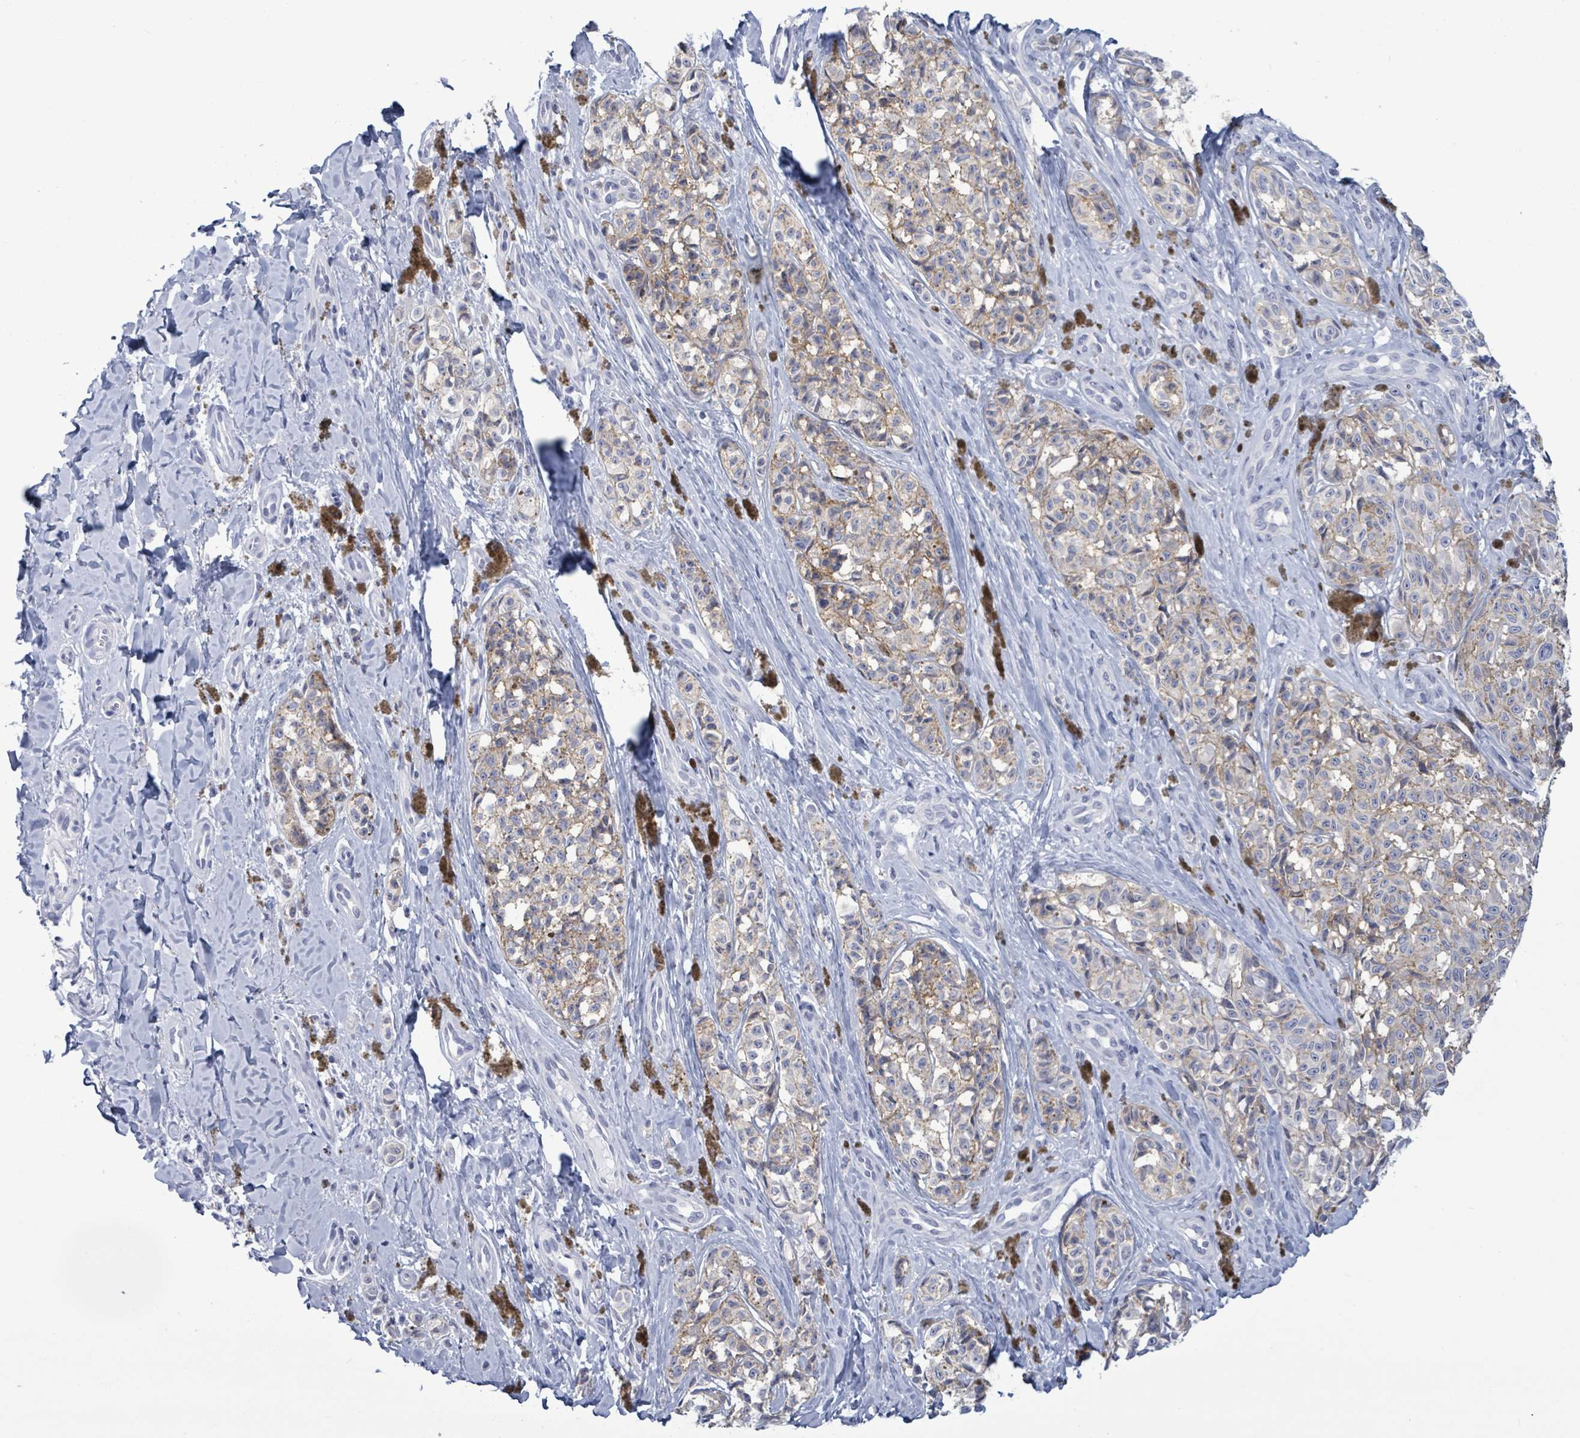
{"staining": {"intensity": "weak", "quantity": "<25%", "location": "cytoplasmic/membranous"}, "tissue": "melanoma", "cell_type": "Tumor cells", "image_type": "cancer", "snomed": [{"axis": "morphology", "description": "Malignant melanoma, NOS"}, {"axis": "topography", "description": "Skin"}], "caption": "Immunohistochemical staining of malignant melanoma displays no significant expression in tumor cells.", "gene": "BSG", "patient": {"sex": "female", "age": 65}}